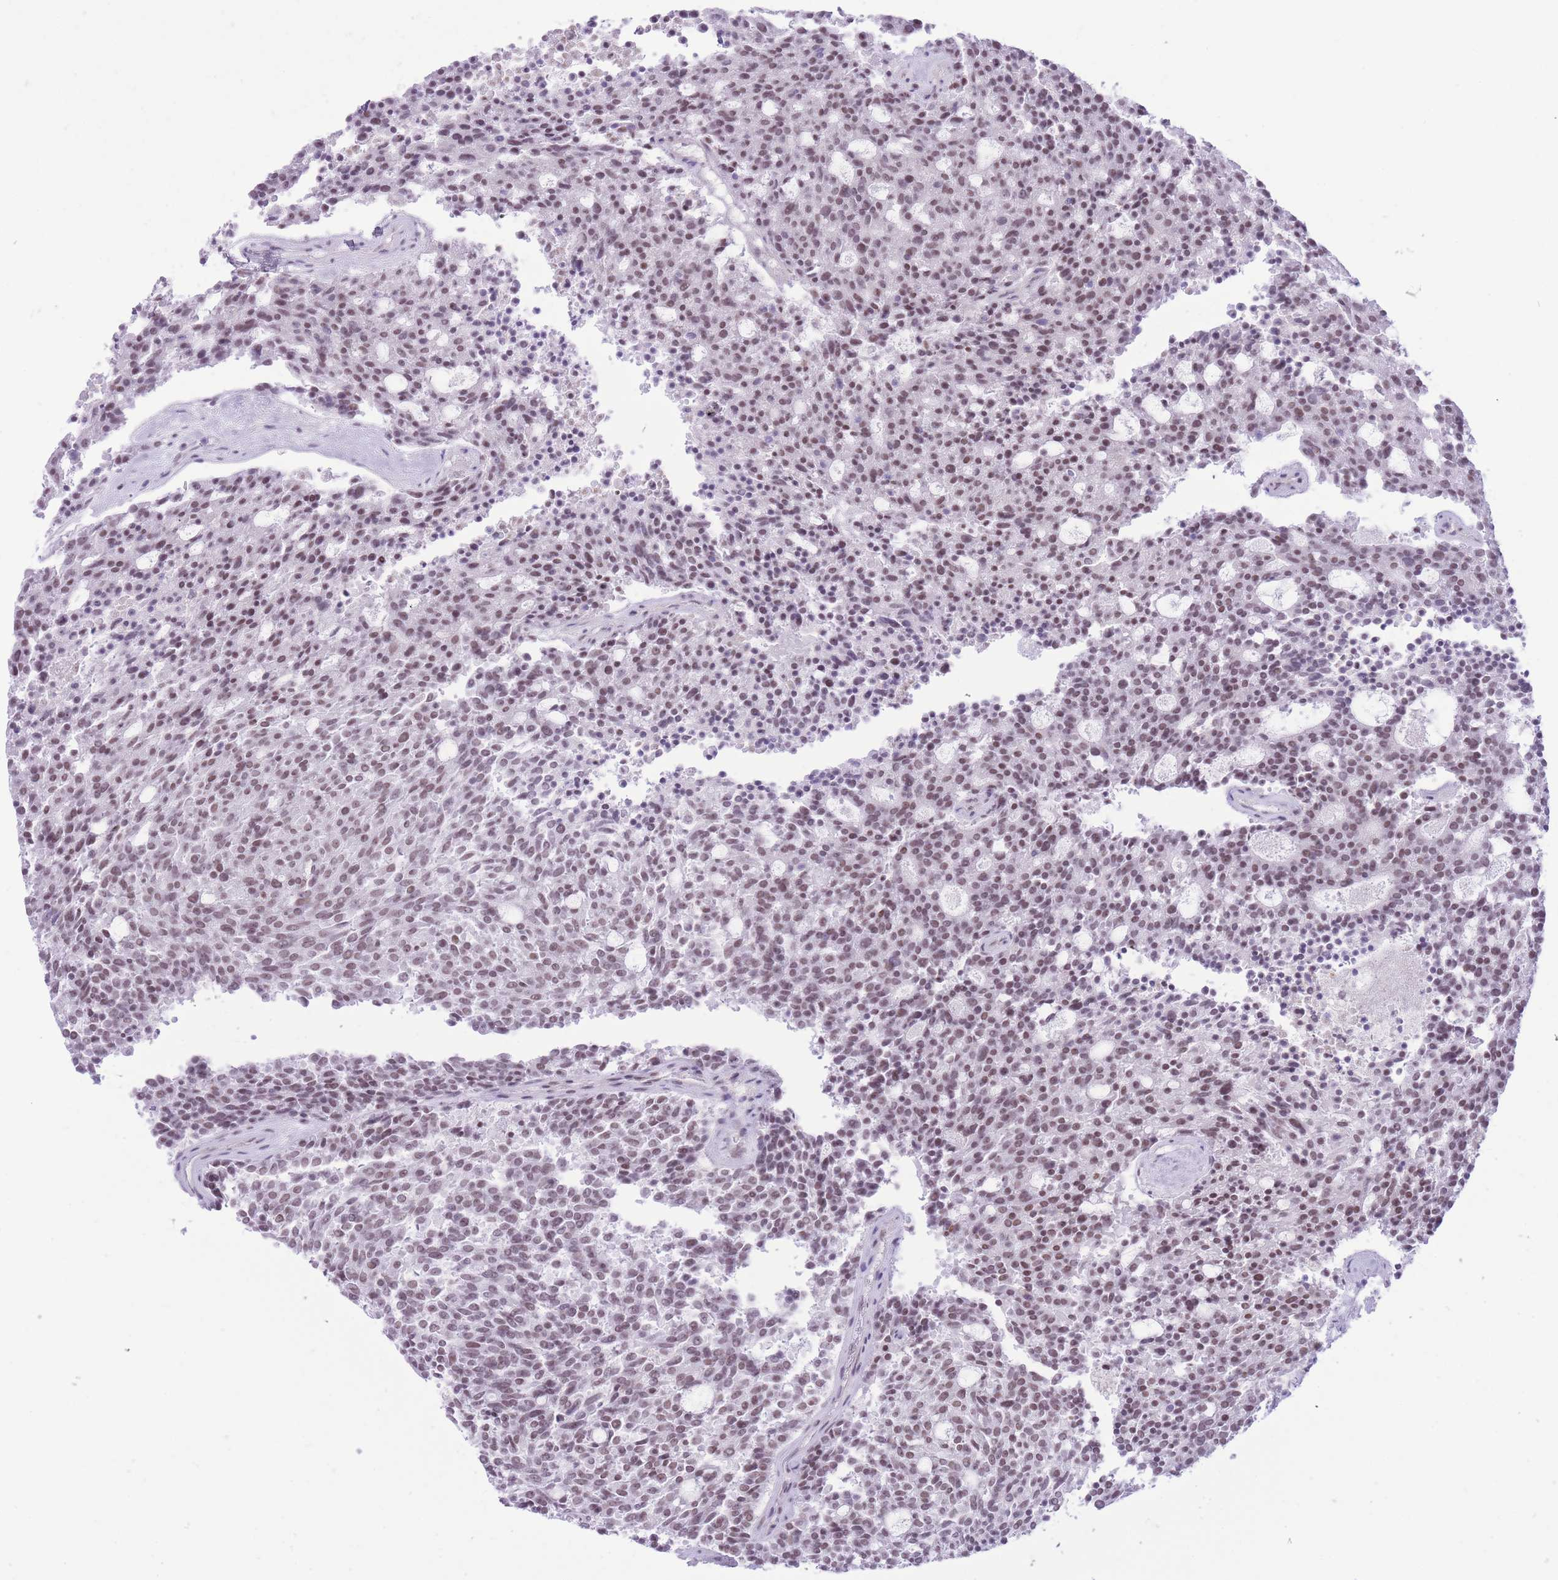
{"staining": {"intensity": "moderate", "quantity": ">75%", "location": "nuclear"}, "tissue": "carcinoid", "cell_type": "Tumor cells", "image_type": "cancer", "snomed": [{"axis": "morphology", "description": "Carcinoid, malignant, NOS"}, {"axis": "topography", "description": "Pancreas"}], "caption": "Immunohistochemistry (IHC) of carcinoid (malignant) reveals medium levels of moderate nuclear staining in approximately >75% of tumor cells.", "gene": "ZBED5", "patient": {"sex": "female", "age": 54}}